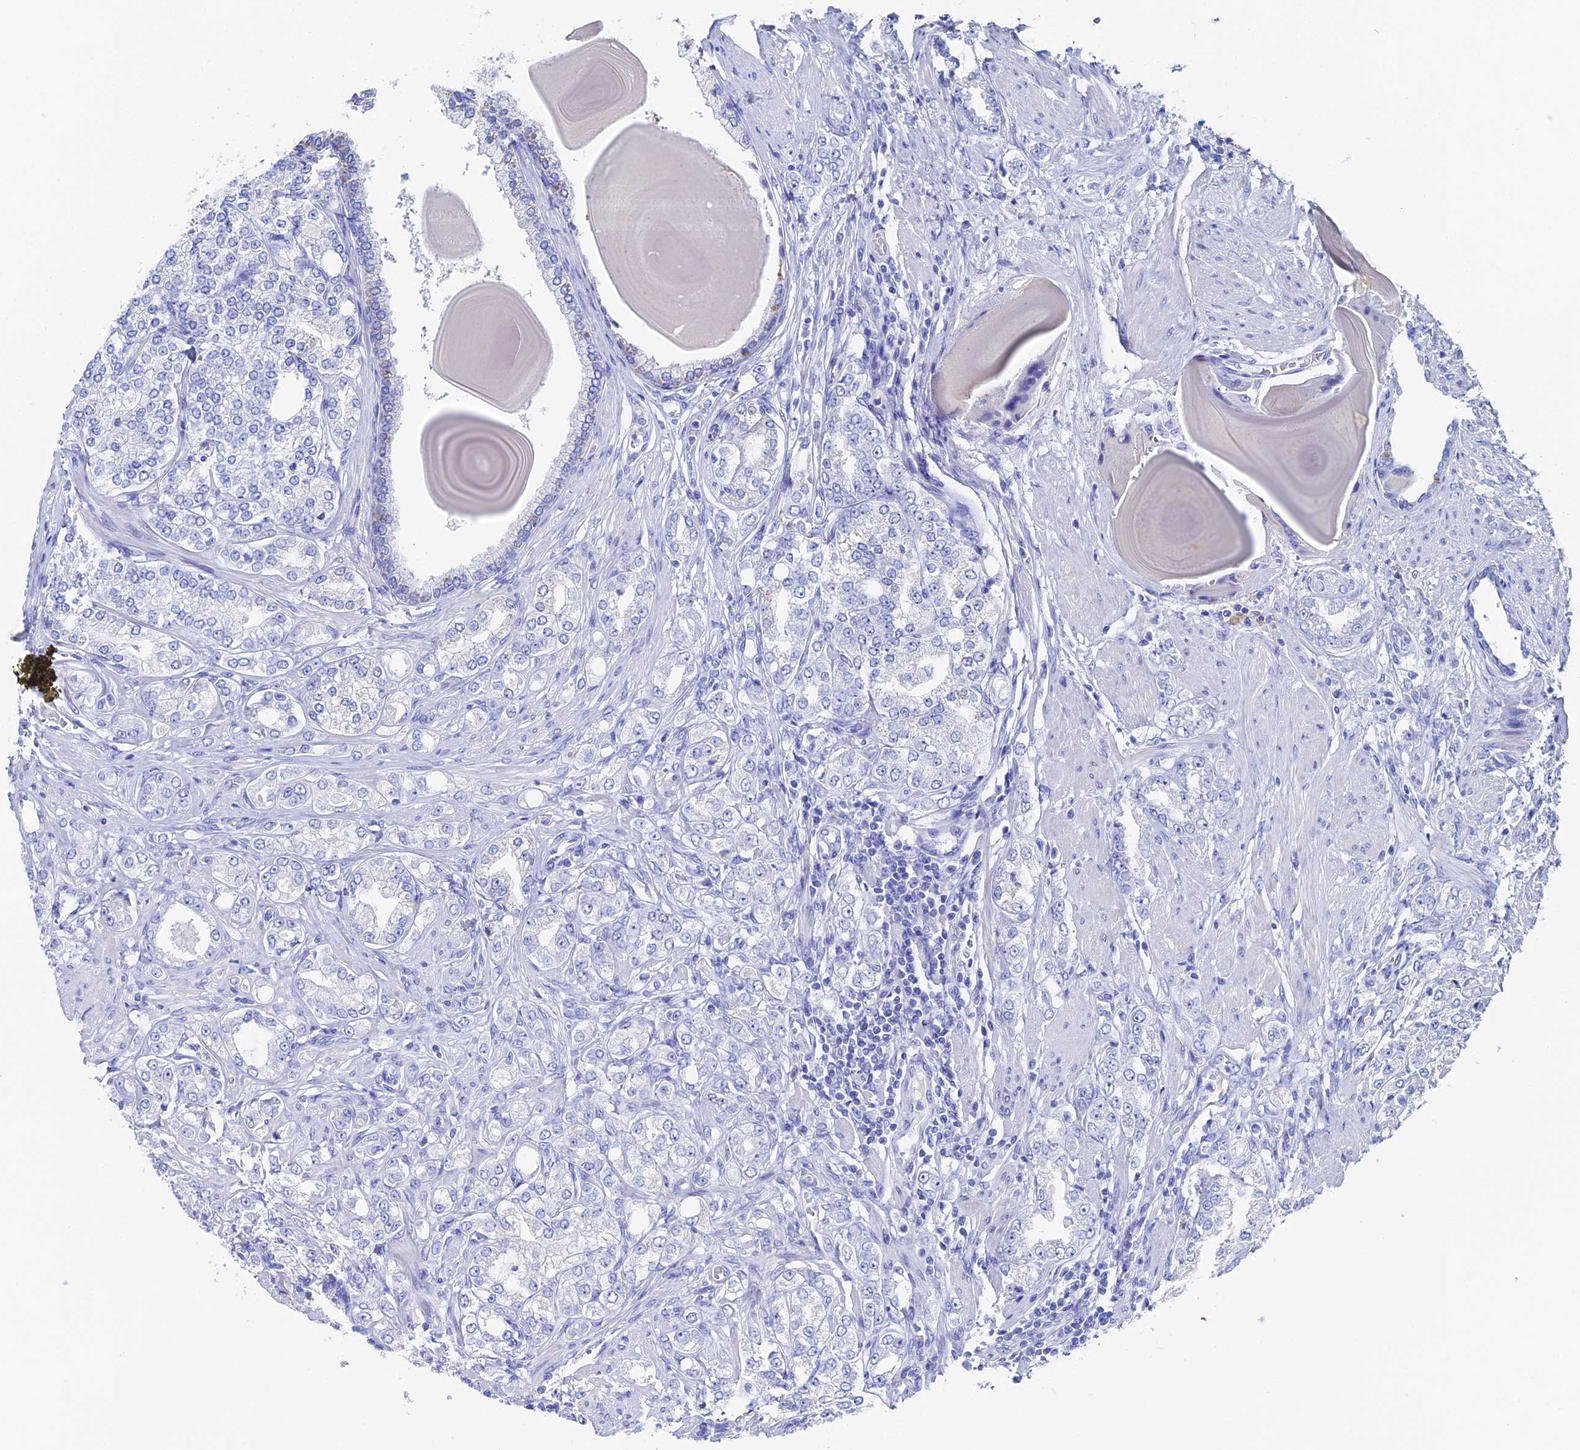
{"staining": {"intensity": "negative", "quantity": "none", "location": "none"}, "tissue": "prostate cancer", "cell_type": "Tumor cells", "image_type": "cancer", "snomed": [{"axis": "morphology", "description": "Adenocarcinoma, High grade"}, {"axis": "topography", "description": "Prostate"}], "caption": "This is an IHC histopathology image of prostate cancer. There is no positivity in tumor cells.", "gene": "UNC119", "patient": {"sex": "male", "age": 64}}